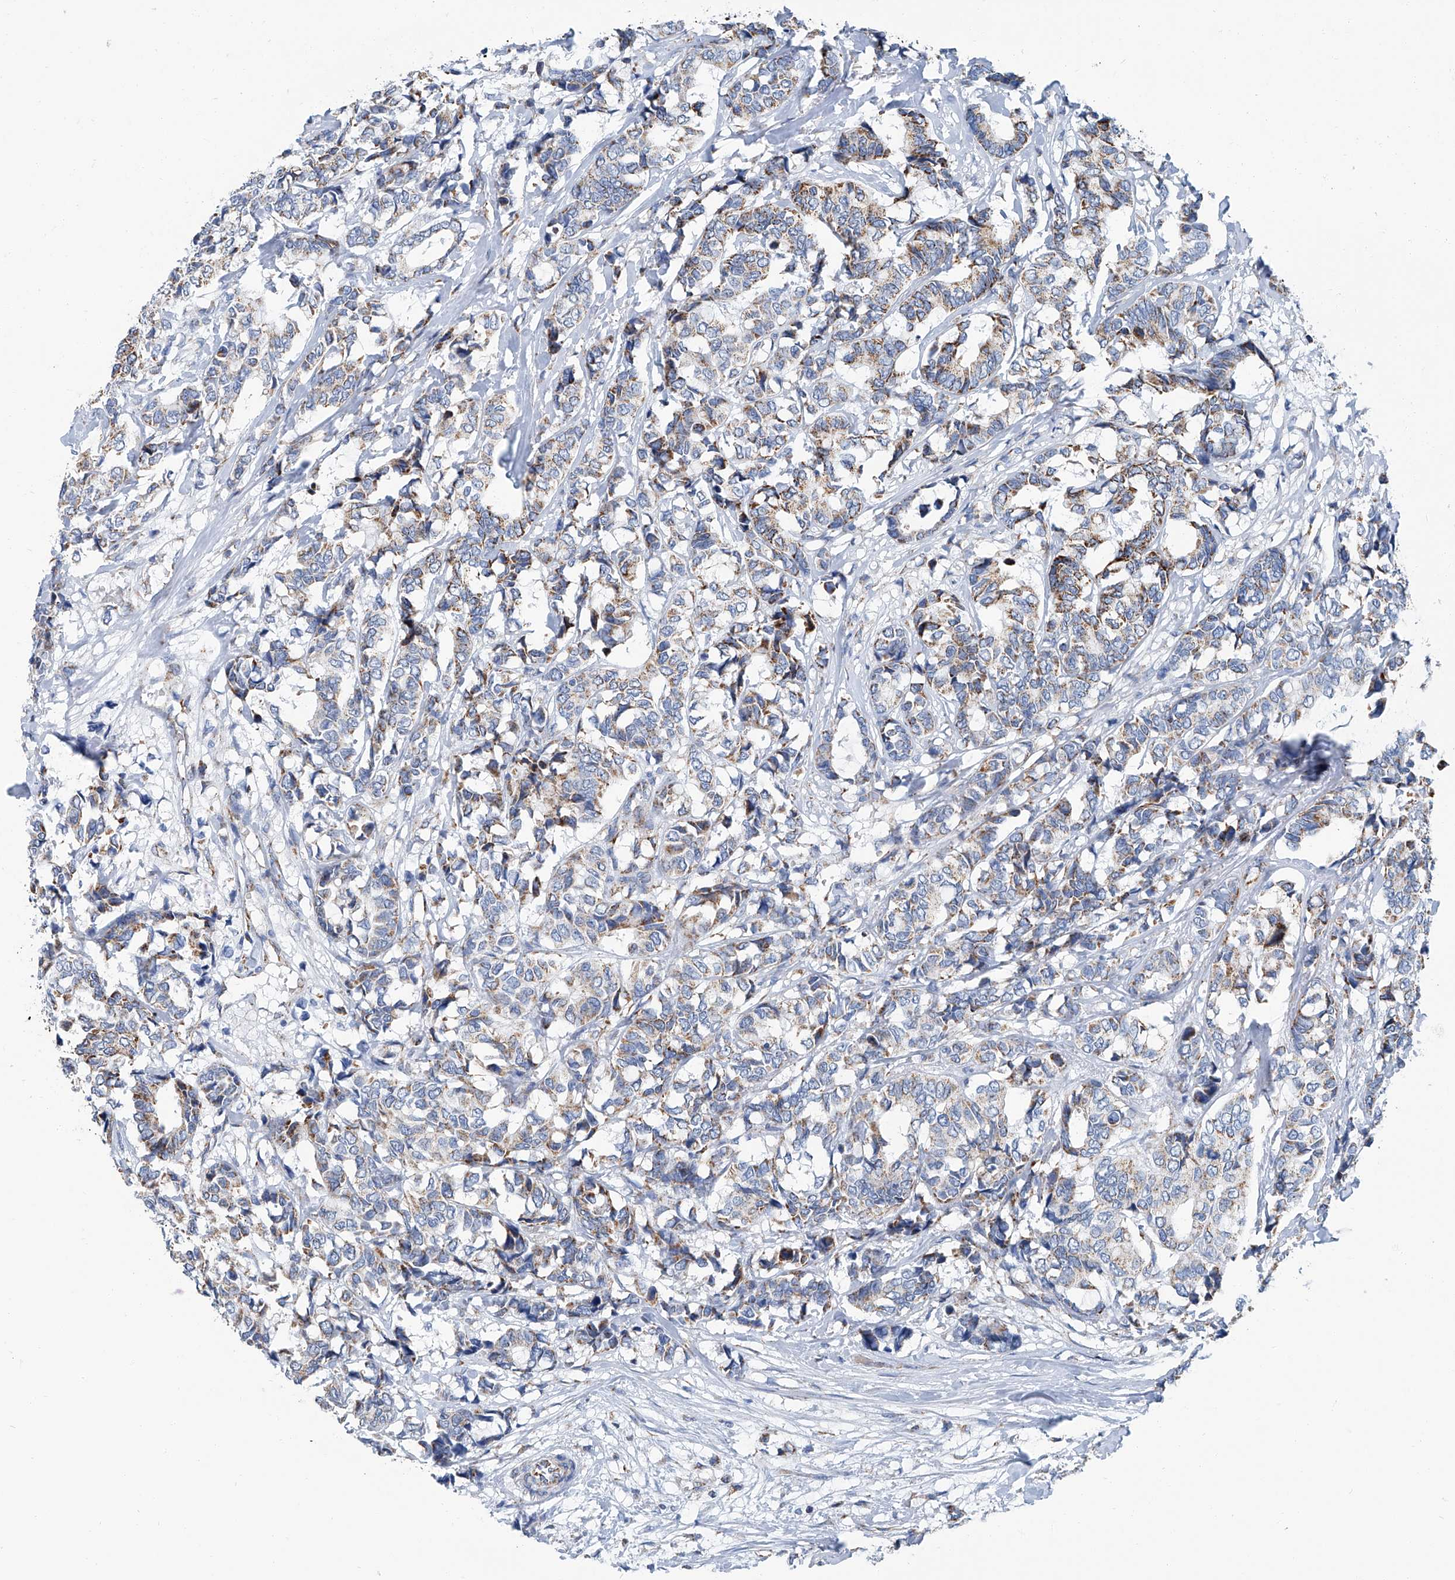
{"staining": {"intensity": "moderate", "quantity": "25%-75%", "location": "cytoplasmic/membranous"}, "tissue": "breast cancer", "cell_type": "Tumor cells", "image_type": "cancer", "snomed": [{"axis": "morphology", "description": "Duct carcinoma"}, {"axis": "topography", "description": "Breast"}], "caption": "Protein analysis of intraductal carcinoma (breast) tissue exhibits moderate cytoplasmic/membranous expression in about 25%-75% of tumor cells.", "gene": "MT-ND1", "patient": {"sex": "female", "age": 87}}